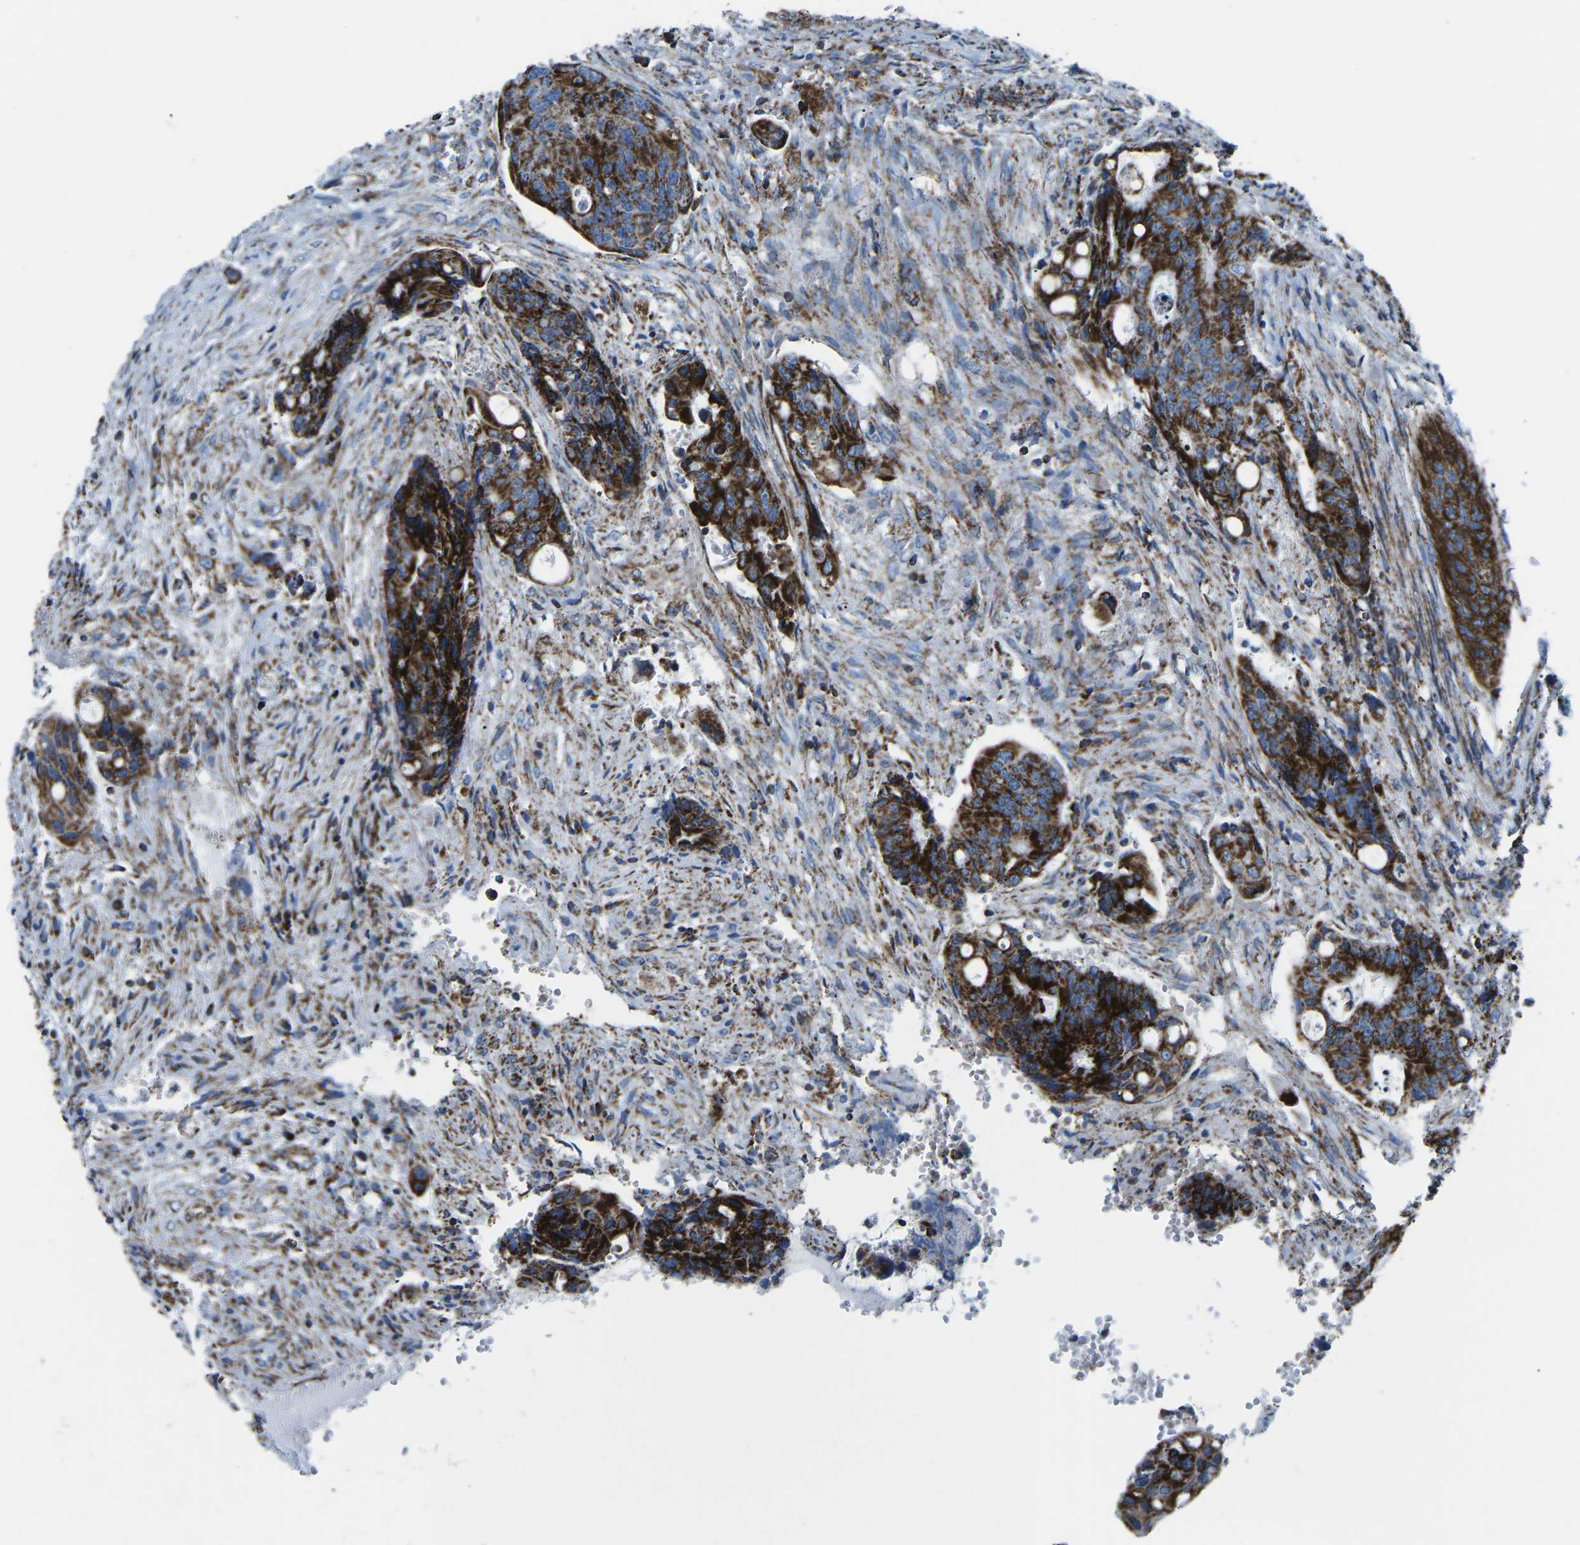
{"staining": {"intensity": "strong", "quantity": ">75%", "location": "cytoplasmic/membranous"}, "tissue": "colorectal cancer", "cell_type": "Tumor cells", "image_type": "cancer", "snomed": [{"axis": "morphology", "description": "Adenocarcinoma, NOS"}, {"axis": "topography", "description": "Colon"}], "caption": "There is high levels of strong cytoplasmic/membranous staining in tumor cells of colorectal adenocarcinoma, as demonstrated by immunohistochemical staining (brown color).", "gene": "MT-CO2", "patient": {"sex": "female", "age": 57}}